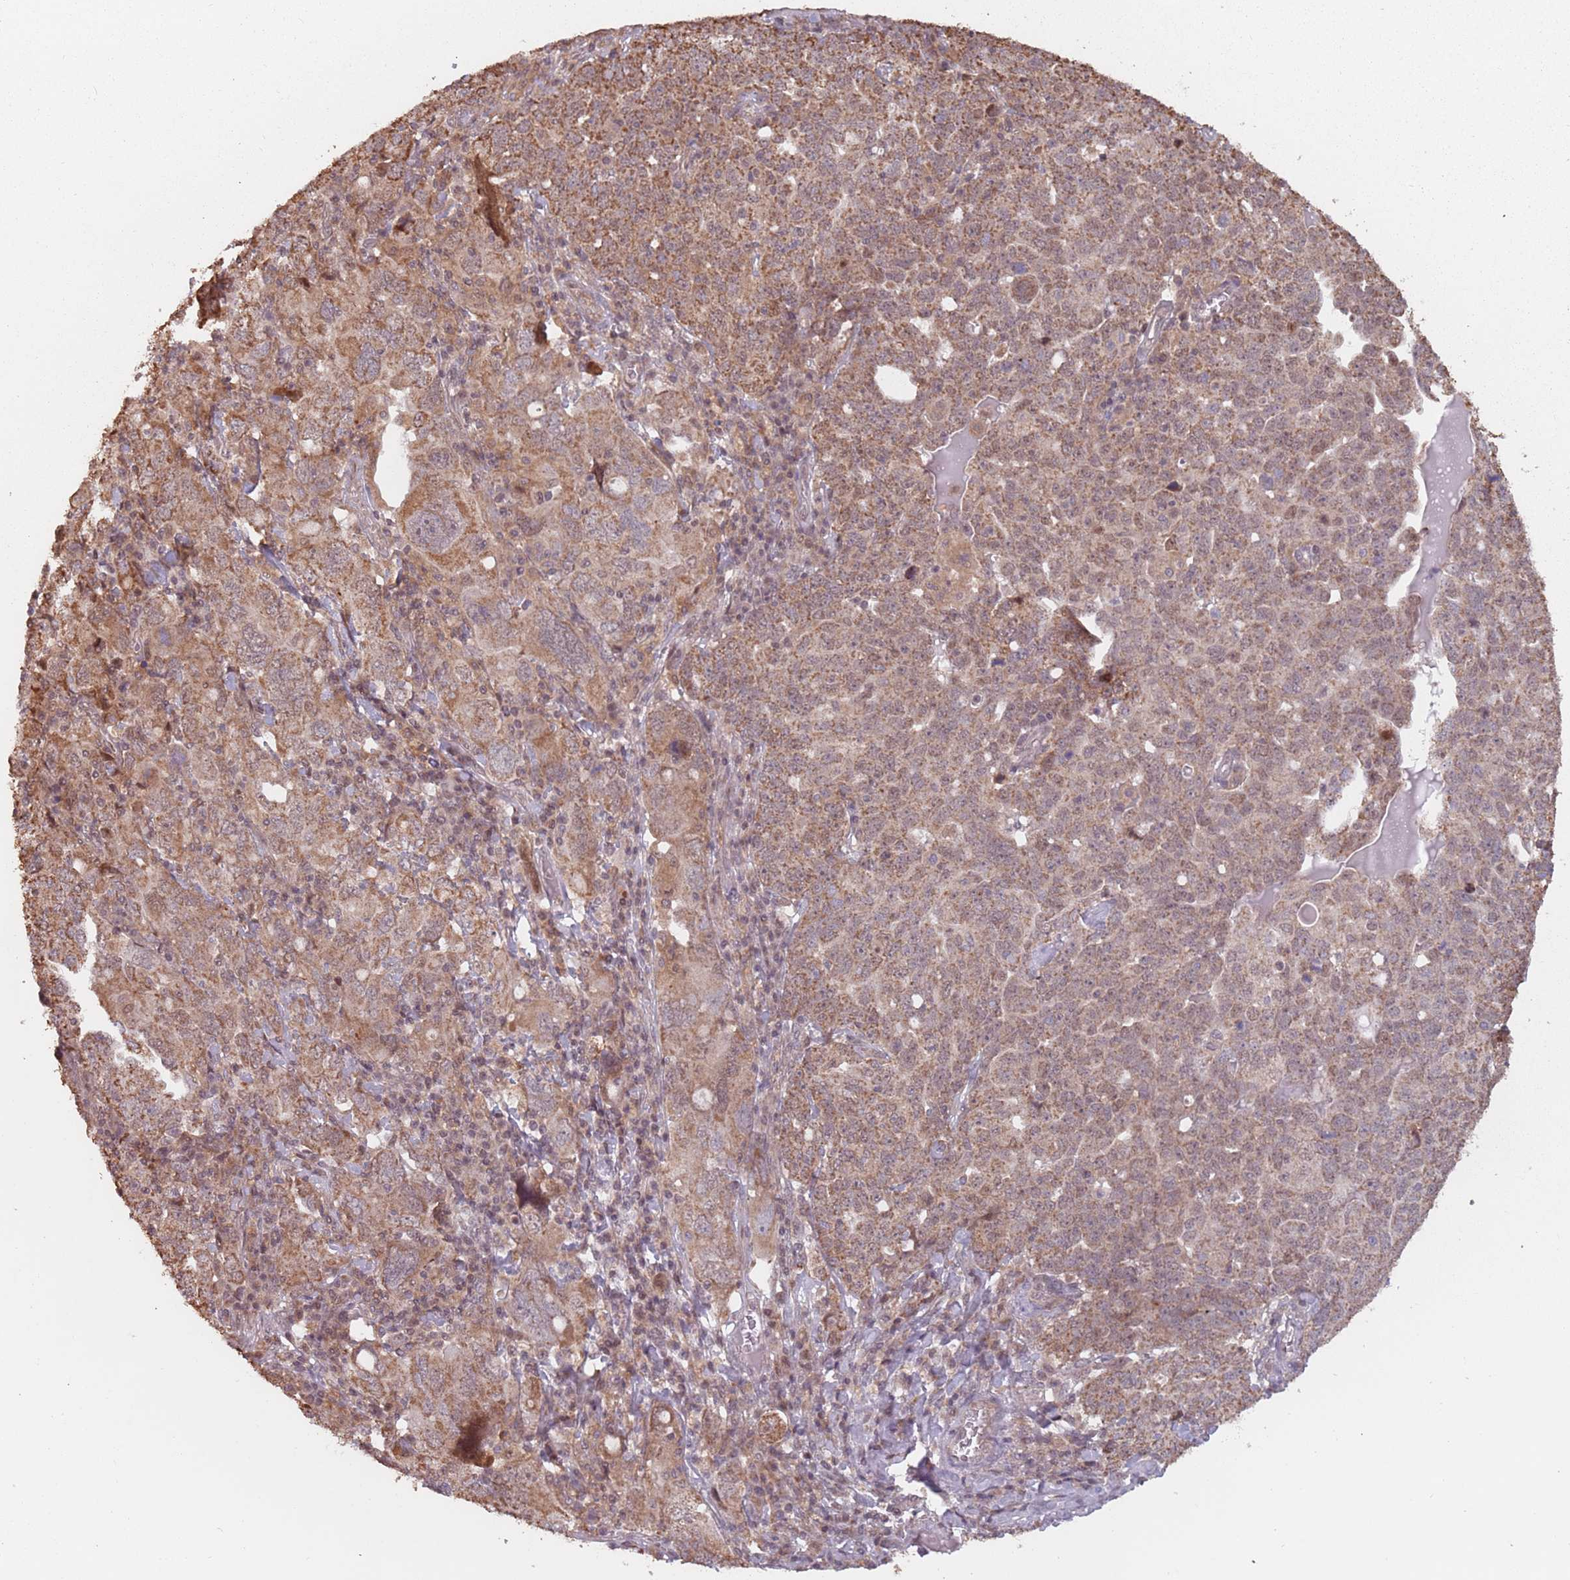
{"staining": {"intensity": "moderate", "quantity": ">75%", "location": "cytoplasmic/membranous"}, "tissue": "ovarian cancer", "cell_type": "Tumor cells", "image_type": "cancer", "snomed": [{"axis": "morphology", "description": "Carcinoma, endometroid"}, {"axis": "topography", "description": "Ovary"}], "caption": "Ovarian endometroid carcinoma stained for a protein shows moderate cytoplasmic/membranous positivity in tumor cells. (DAB (3,3'-diaminobenzidine) IHC with brightfield microscopy, high magnification).", "gene": "VPS52", "patient": {"sex": "female", "age": 62}}